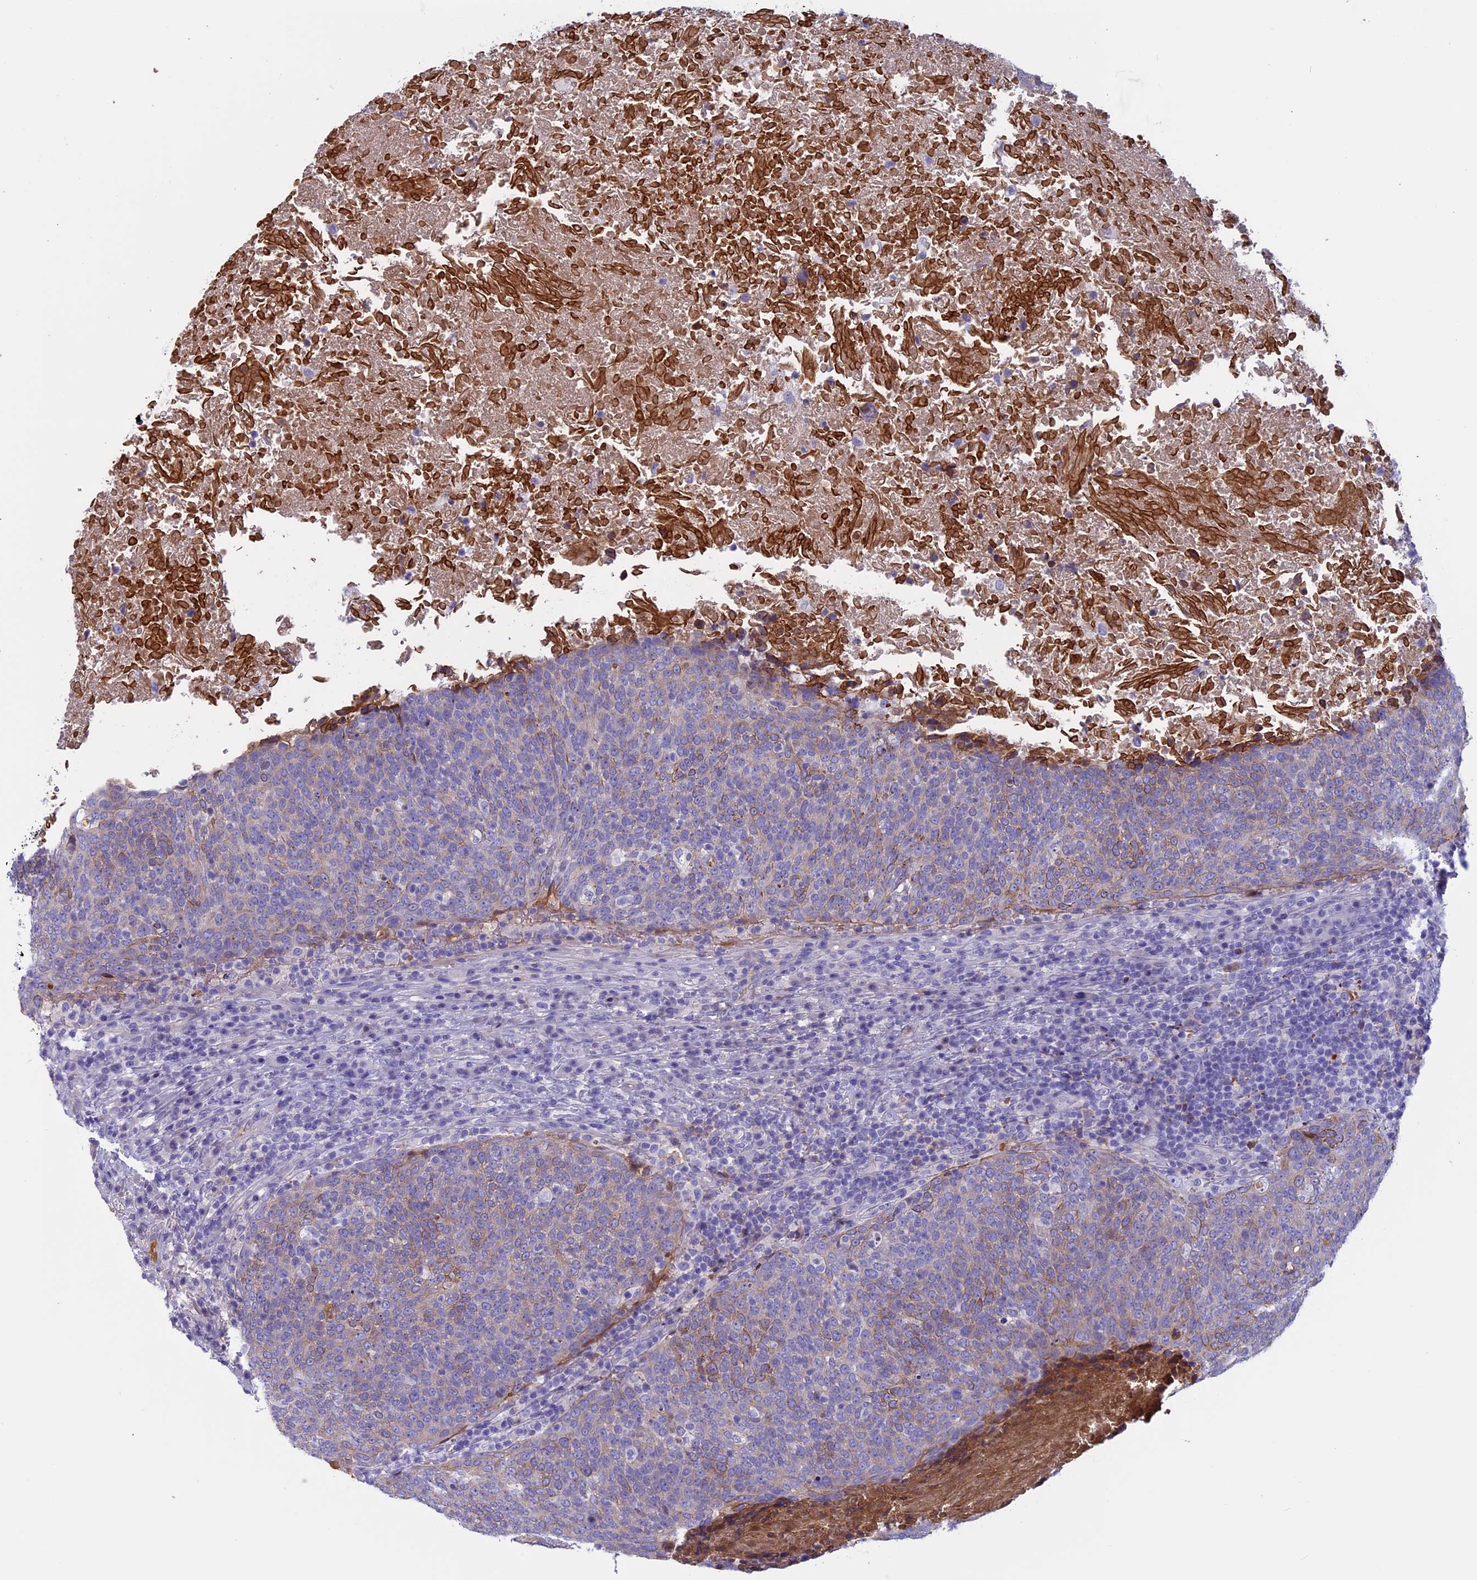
{"staining": {"intensity": "weak", "quantity": "25%-75%", "location": "cytoplasmic/membranous"}, "tissue": "head and neck cancer", "cell_type": "Tumor cells", "image_type": "cancer", "snomed": [{"axis": "morphology", "description": "Squamous cell carcinoma, NOS"}, {"axis": "morphology", "description": "Squamous cell carcinoma, metastatic, NOS"}, {"axis": "topography", "description": "Lymph node"}, {"axis": "topography", "description": "Head-Neck"}], "caption": "The micrograph shows a brown stain indicating the presence of a protein in the cytoplasmic/membranous of tumor cells in head and neck cancer. (Stains: DAB in brown, nuclei in blue, Microscopy: brightfield microscopy at high magnification).", "gene": "ANGPTL2", "patient": {"sex": "male", "age": 62}}